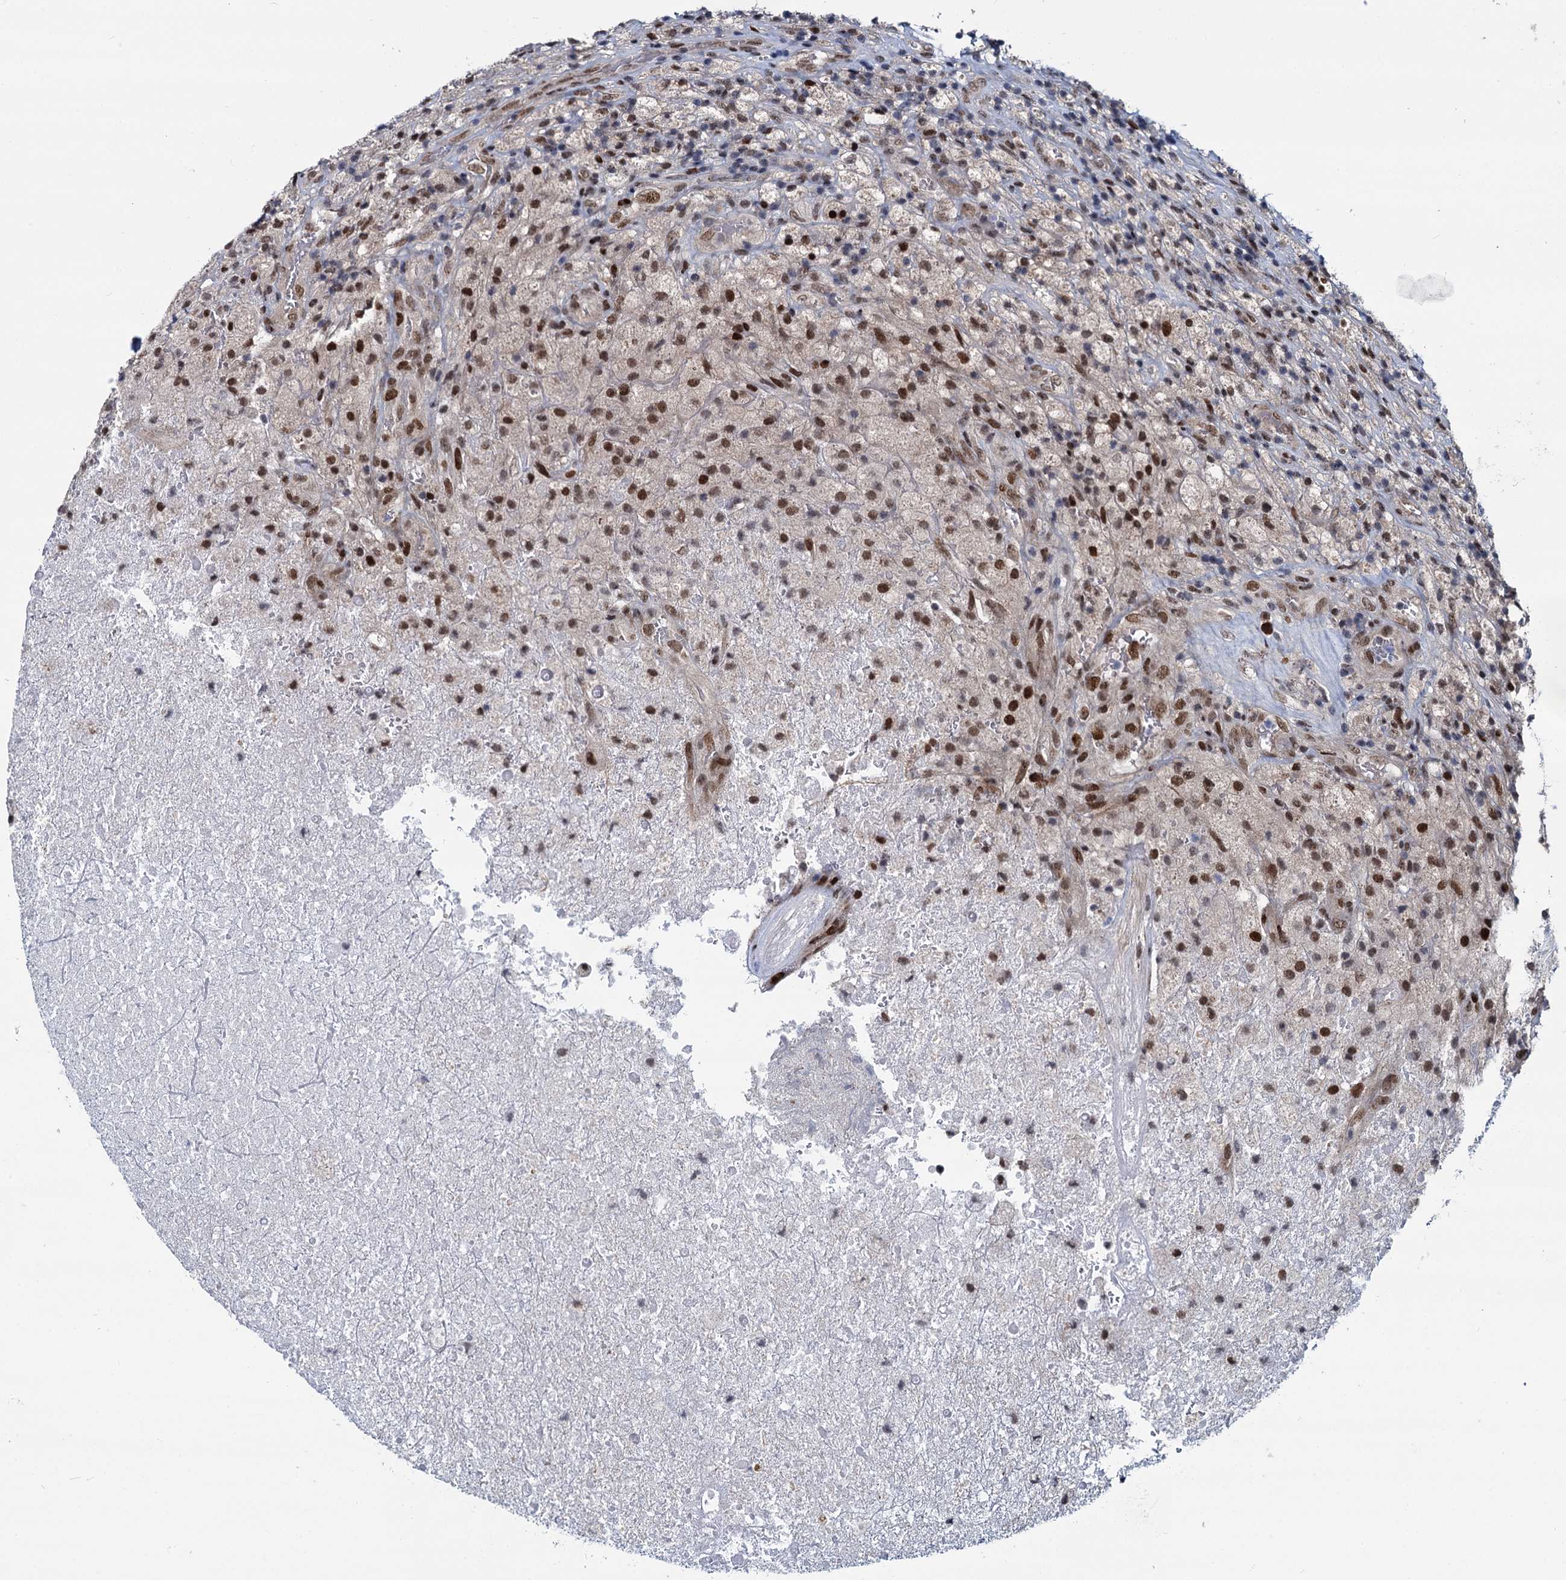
{"staining": {"intensity": "moderate", "quantity": ">75%", "location": "nuclear"}, "tissue": "glioma", "cell_type": "Tumor cells", "image_type": "cancer", "snomed": [{"axis": "morphology", "description": "Glioma, malignant, High grade"}, {"axis": "topography", "description": "Brain"}], "caption": "Immunohistochemistry of human malignant high-grade glioma shows medium levels of moderate nuclear positivity in approximately >75% of tumor cells. (IHC, brightfield microscopy, high magnification).", "gene": "RUFY2", "patient": {"sex": "male", "age": 69}}